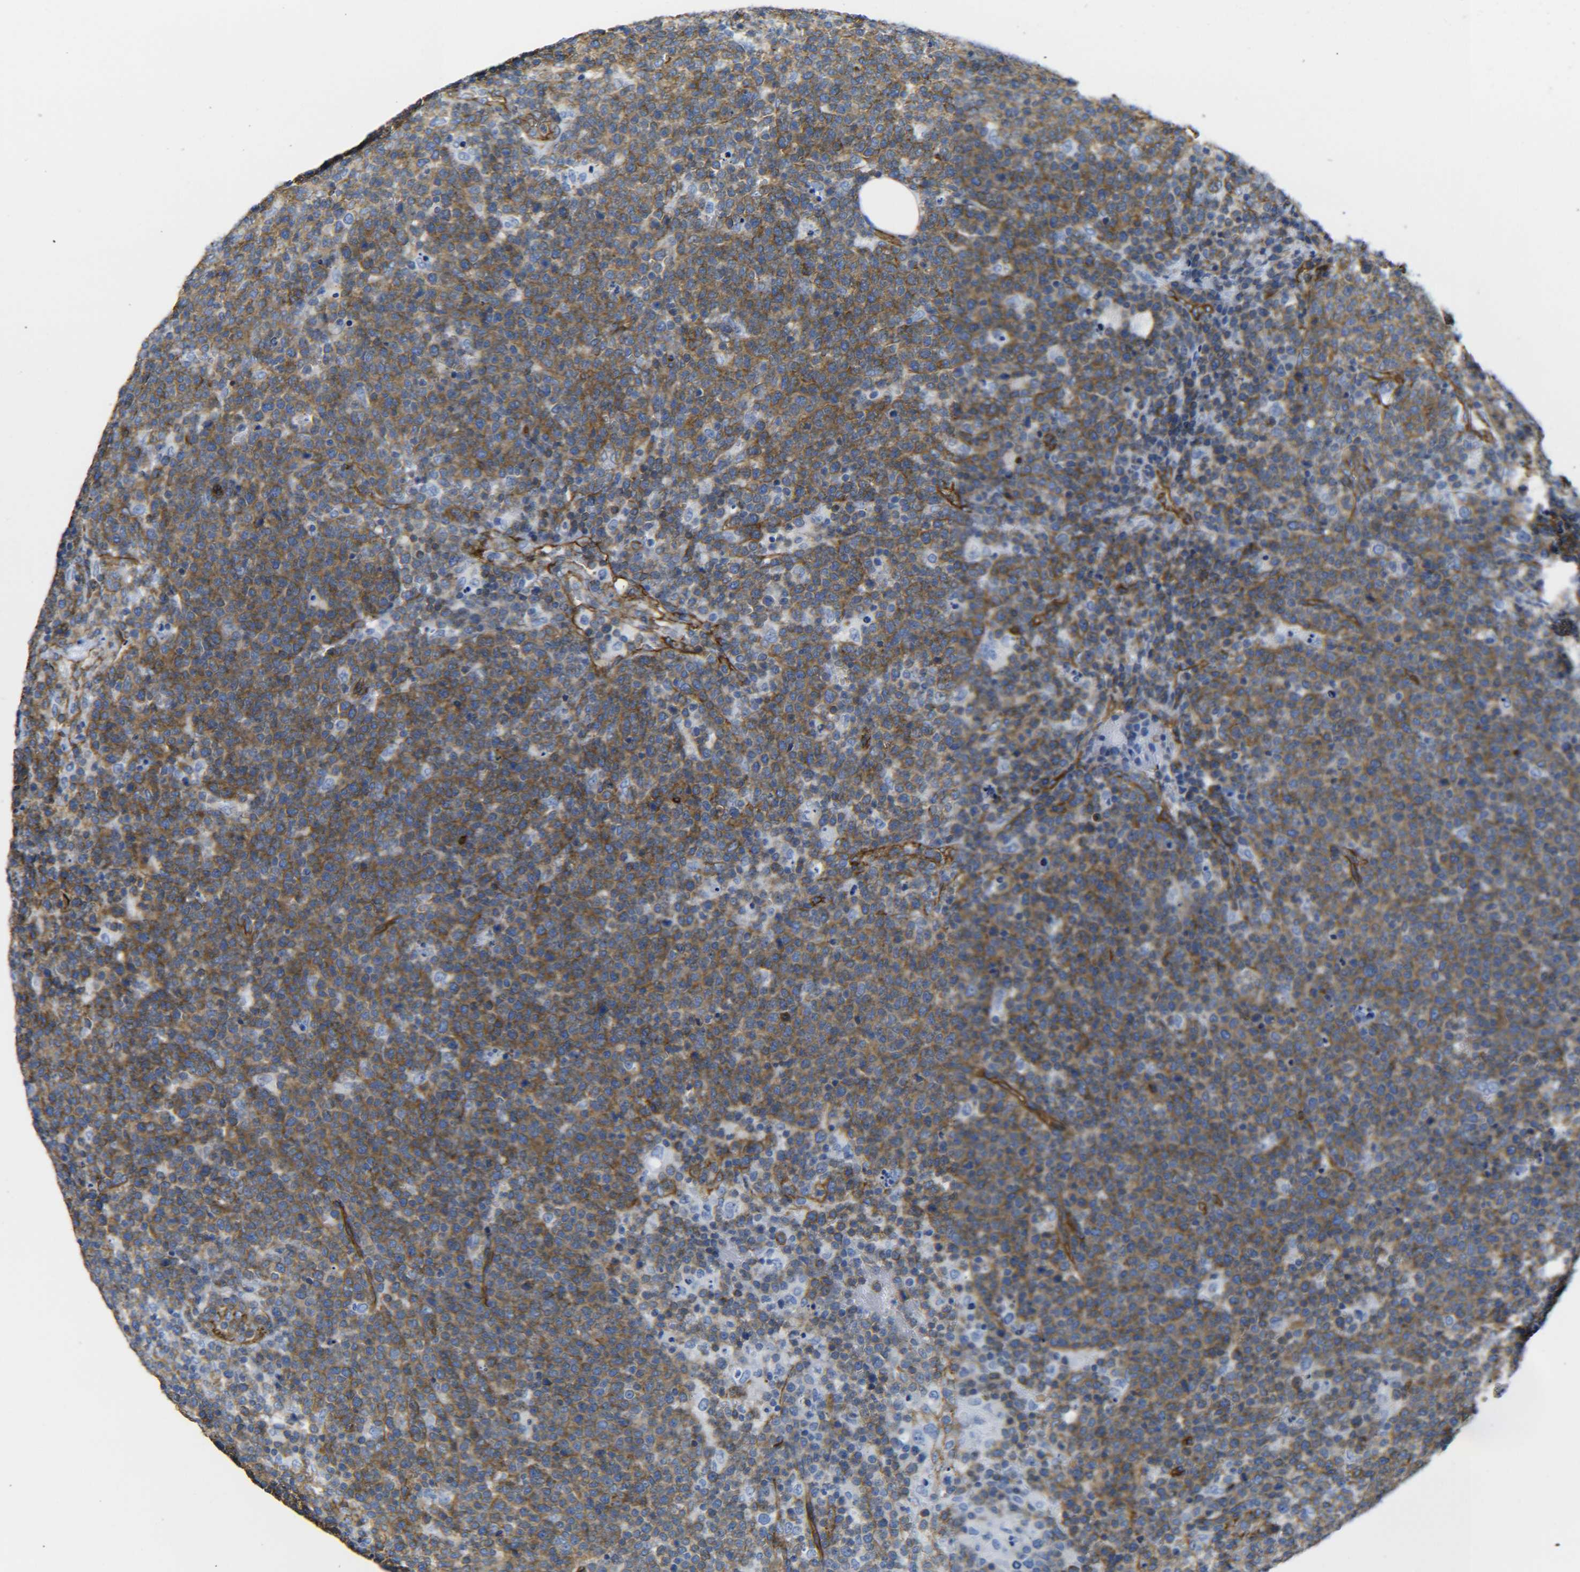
{"staining": {"intensity": "moderate", "quantity": "25%-75%", "location": "cytoplasmic/membranous"}, "tissue": "lymphoma", "cell_type": "Tumor cells", "image_type": "cancer", "snomed": [{"axis": "morphology", "description": "Malignant lymphoma, non-Hodgkin's type, High grade"}, {"axis": "topography", "description": "Lymph node"}], "caption": "The image exhibits immunohistochemical staining of high-grade malignant lymphoma, non-Hodgkin's type. There is moderate cytoplasmic/membranous staining is seen in about 25%-75% of tumor cells. Immunohistochemistry stains the protein of interest in brown and the nuclei are stained blue.", "gene": "SPTBN1", "patient": {"sex": "male", "age": 61}}